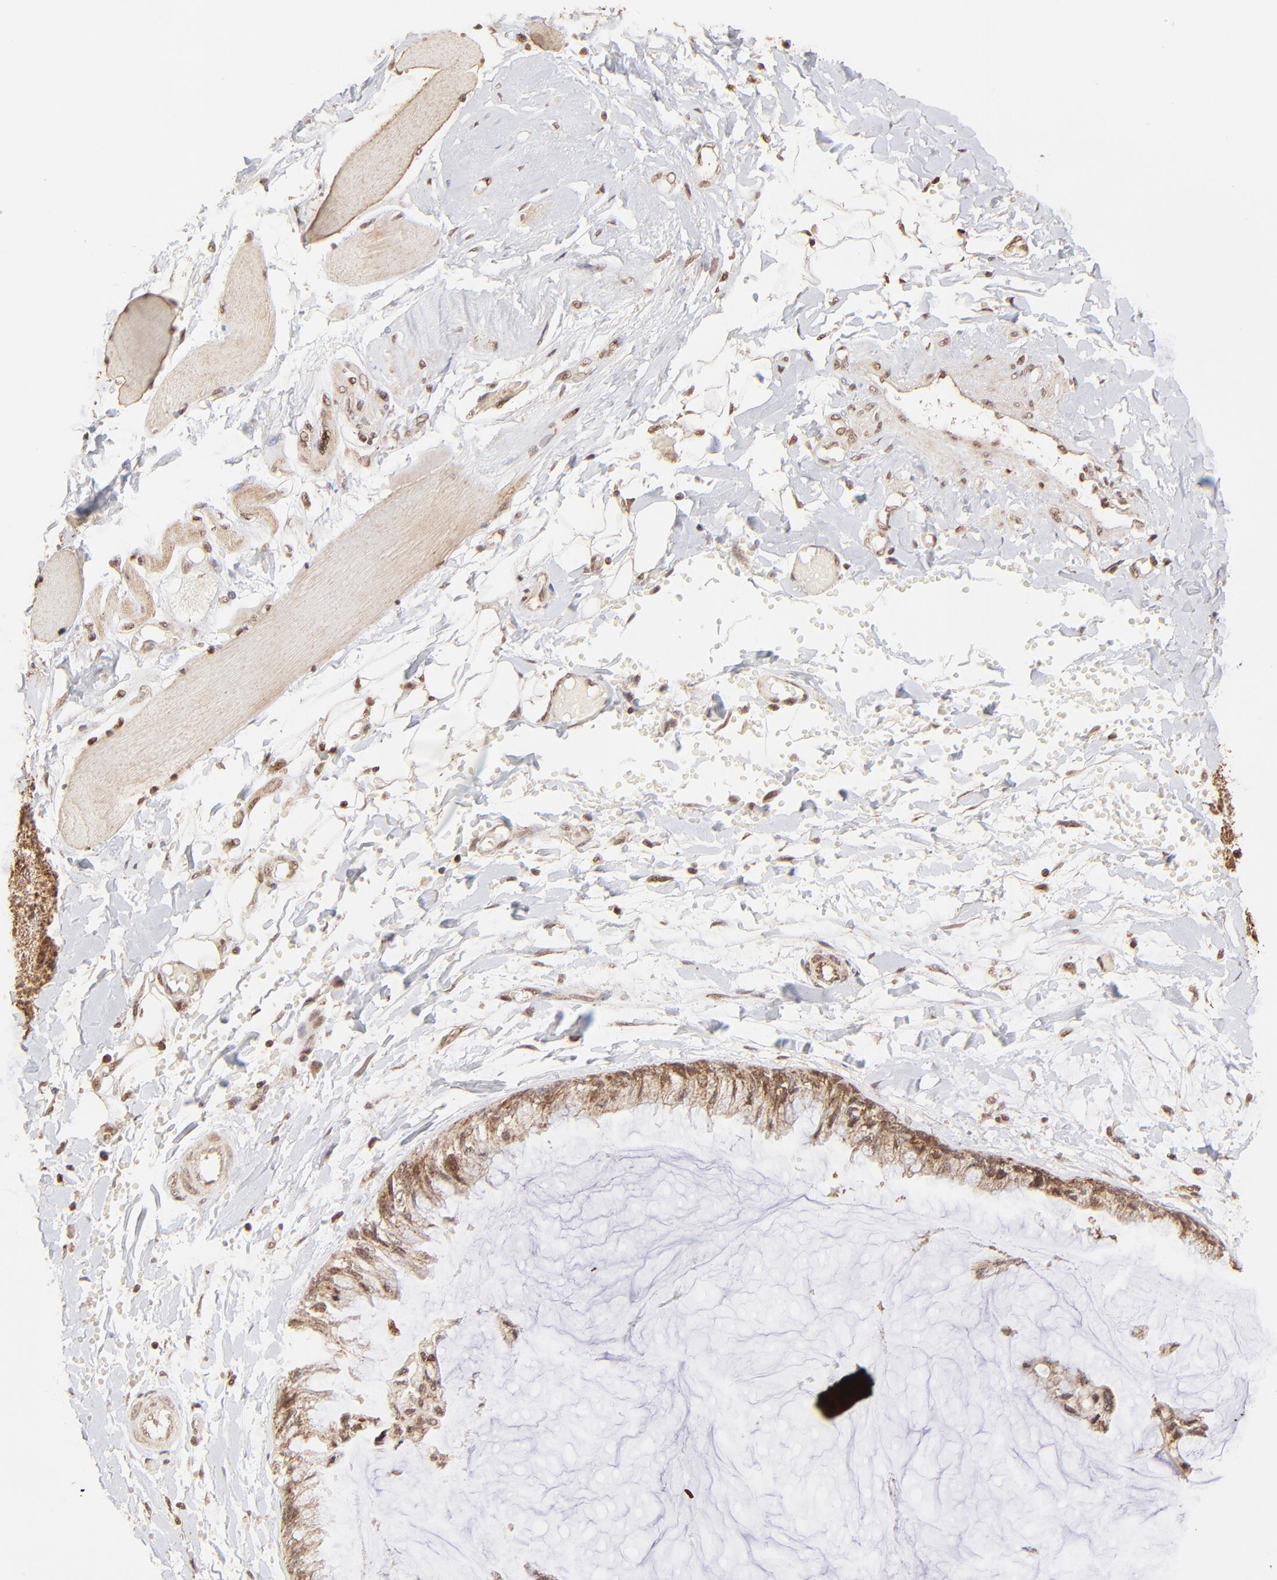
{"staining": {"intensity": "strong", "quantity": ">75%", "location": "cytoplasmic/membranous"}, "tissue": "ovarian cancer", "cell_type": "Tumor cells", "image_type": "cancer", "snomed": [{"axis": "morphology", "description": "Cystadenocarcinoma, mucinous, NOS"}, {"axis": "topography", "description": "Ovary"}], "caption": "High-power microscopy captured an IHC micrograph of ovarian cancer, revealing strong cytoplasmic/membranous staining in approximately >75% of tumor cells.", "gene": "MED15", "patient": {"sex": "female", "age": 39}}